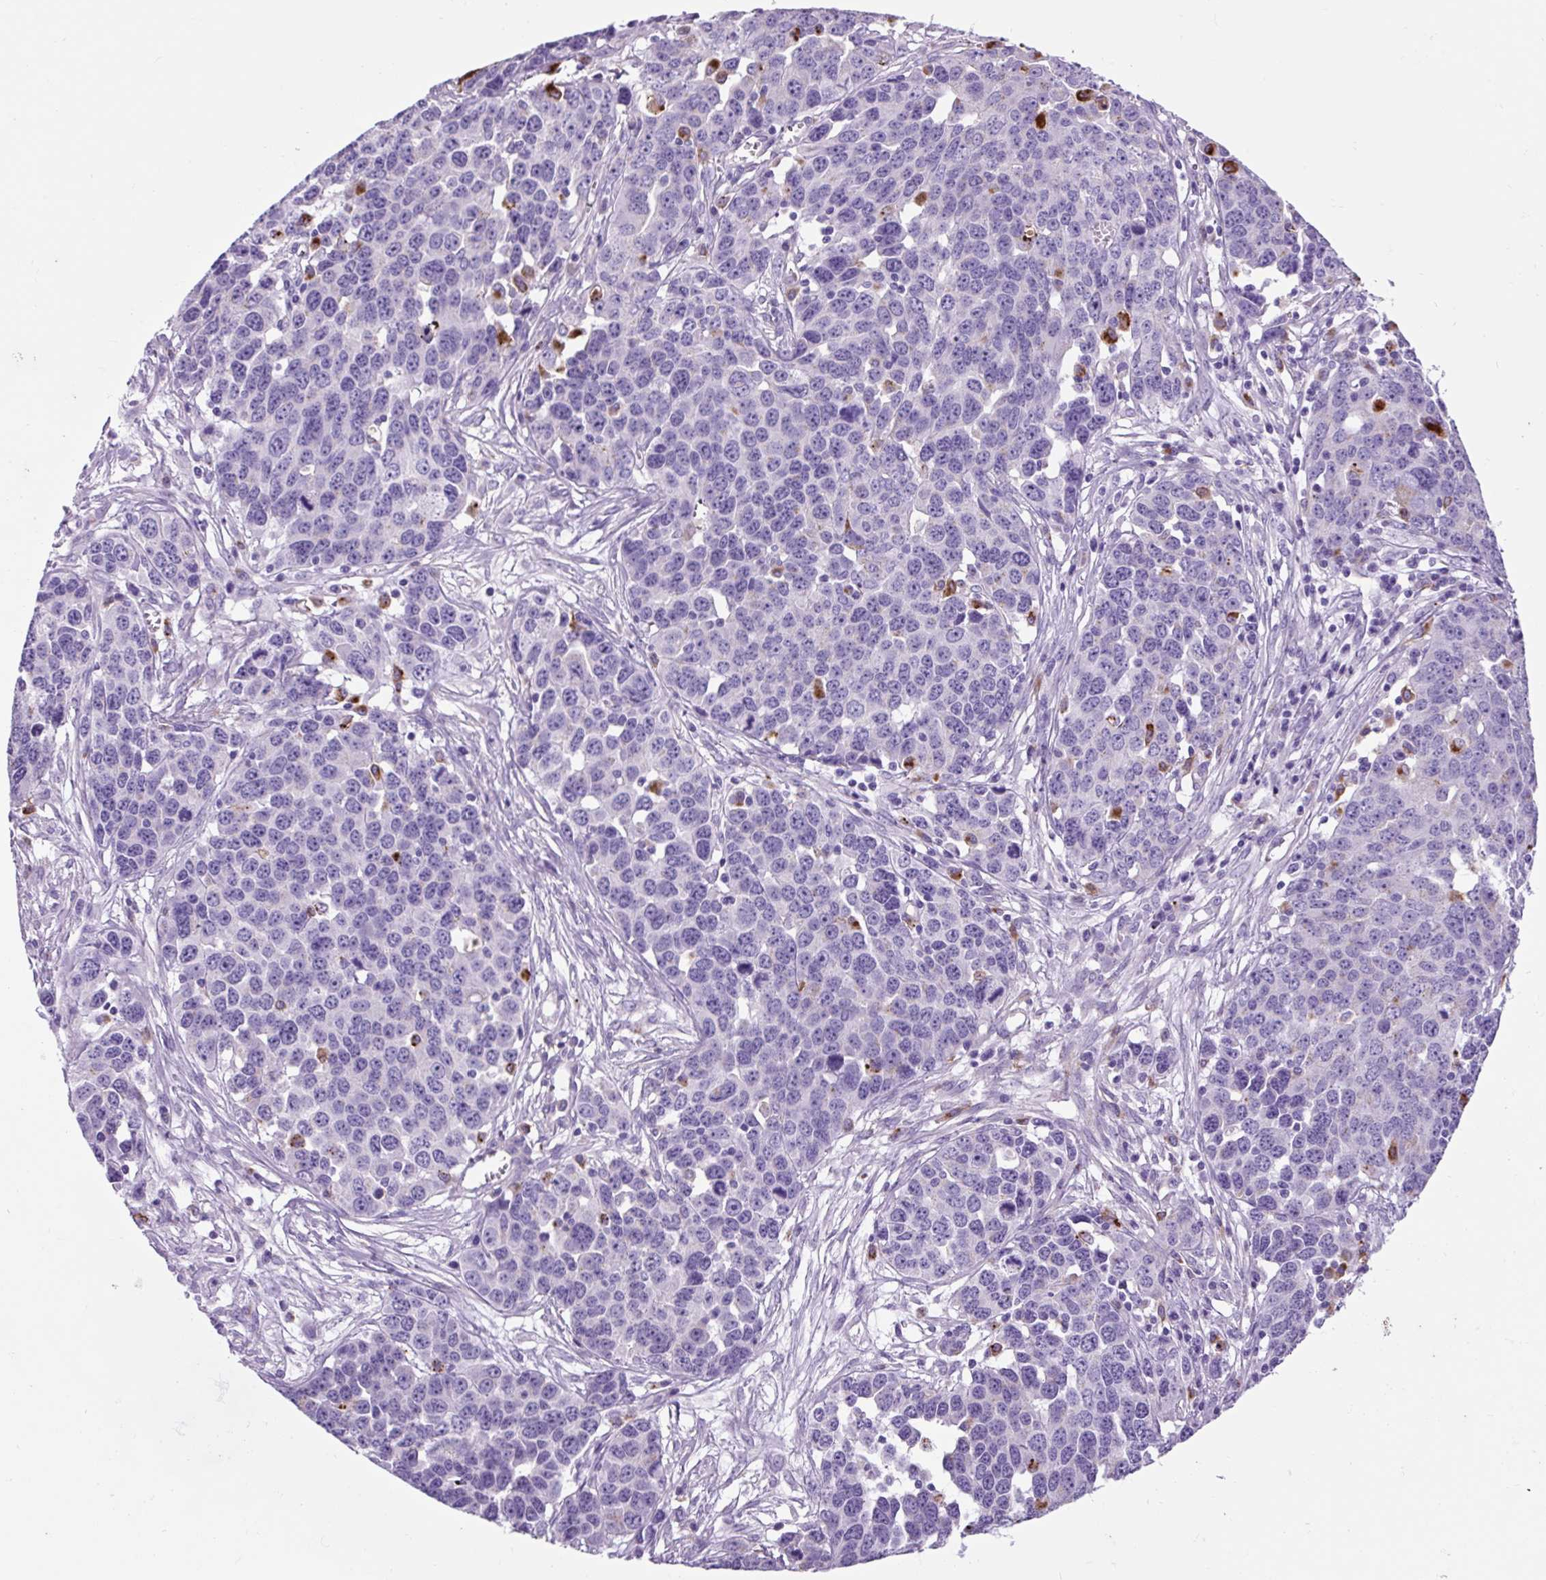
{"staining": {"intensity": "moderate", "quantity": "<25%", "location": "cytoplasmic/membranous"}, "tissue": "ovarian cancer", "cell_type": "Tumor cells", "image_type": "cancer", "snomed": [{"axis": "morphology", "description": "Cystadenocarcinoma, serous, NOS"}, {"axis": "topography", "description": "Ovary"}], "caption": "This photomicrograph reveals ovarian cancer (serous cystadenocarcinoma) stained with IHC to label a protein in brown. The cytoplasmic/membranous of tumor cells show moderate positivity for the protein. Nuclei are counter-stained blue.", "gene": "LCN10", "patient": {"sex": "female", "age": 76}}